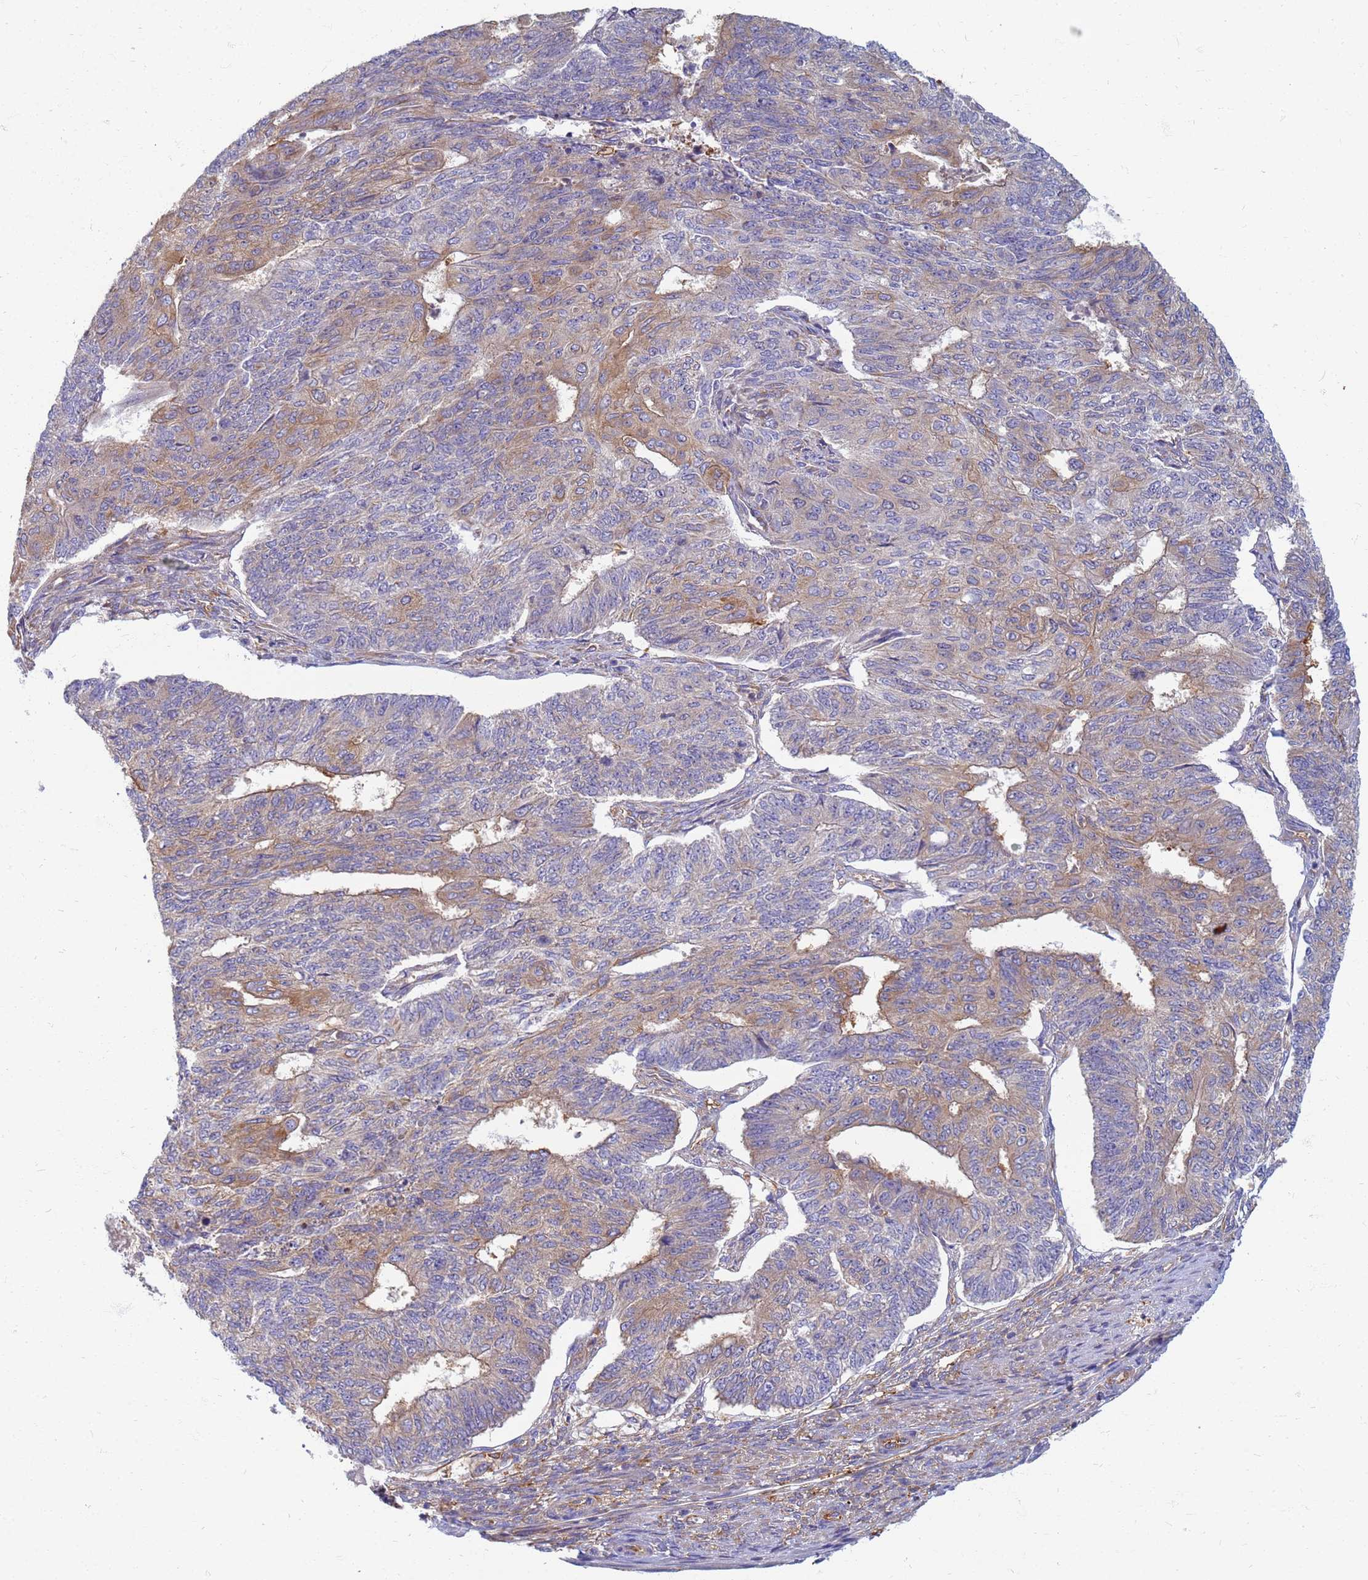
{"staining": {"intensity": "moderate", "quantity": "<25%", "location": "cytoplasmic/membranous"}, "tissue": "endometrial cancer", "cell_type": "Tumor cells", "image_type": "cancer", "snomed": [{"axis": "morphology", "description": "Adenocarcinoma, NOS"}, {"axis": "topography", "description": "Endometrium"}], "caption": "Endometrial cancer was stained to show a protein in brown. There is low levels of moderate cytoplasmic/membranous staining in about <25% of tumor cells. (Brightfield microscopy of DAB IHC at high magnification).", "gene": "EEA1", "patient": {"sex": "female", "age": 32}}